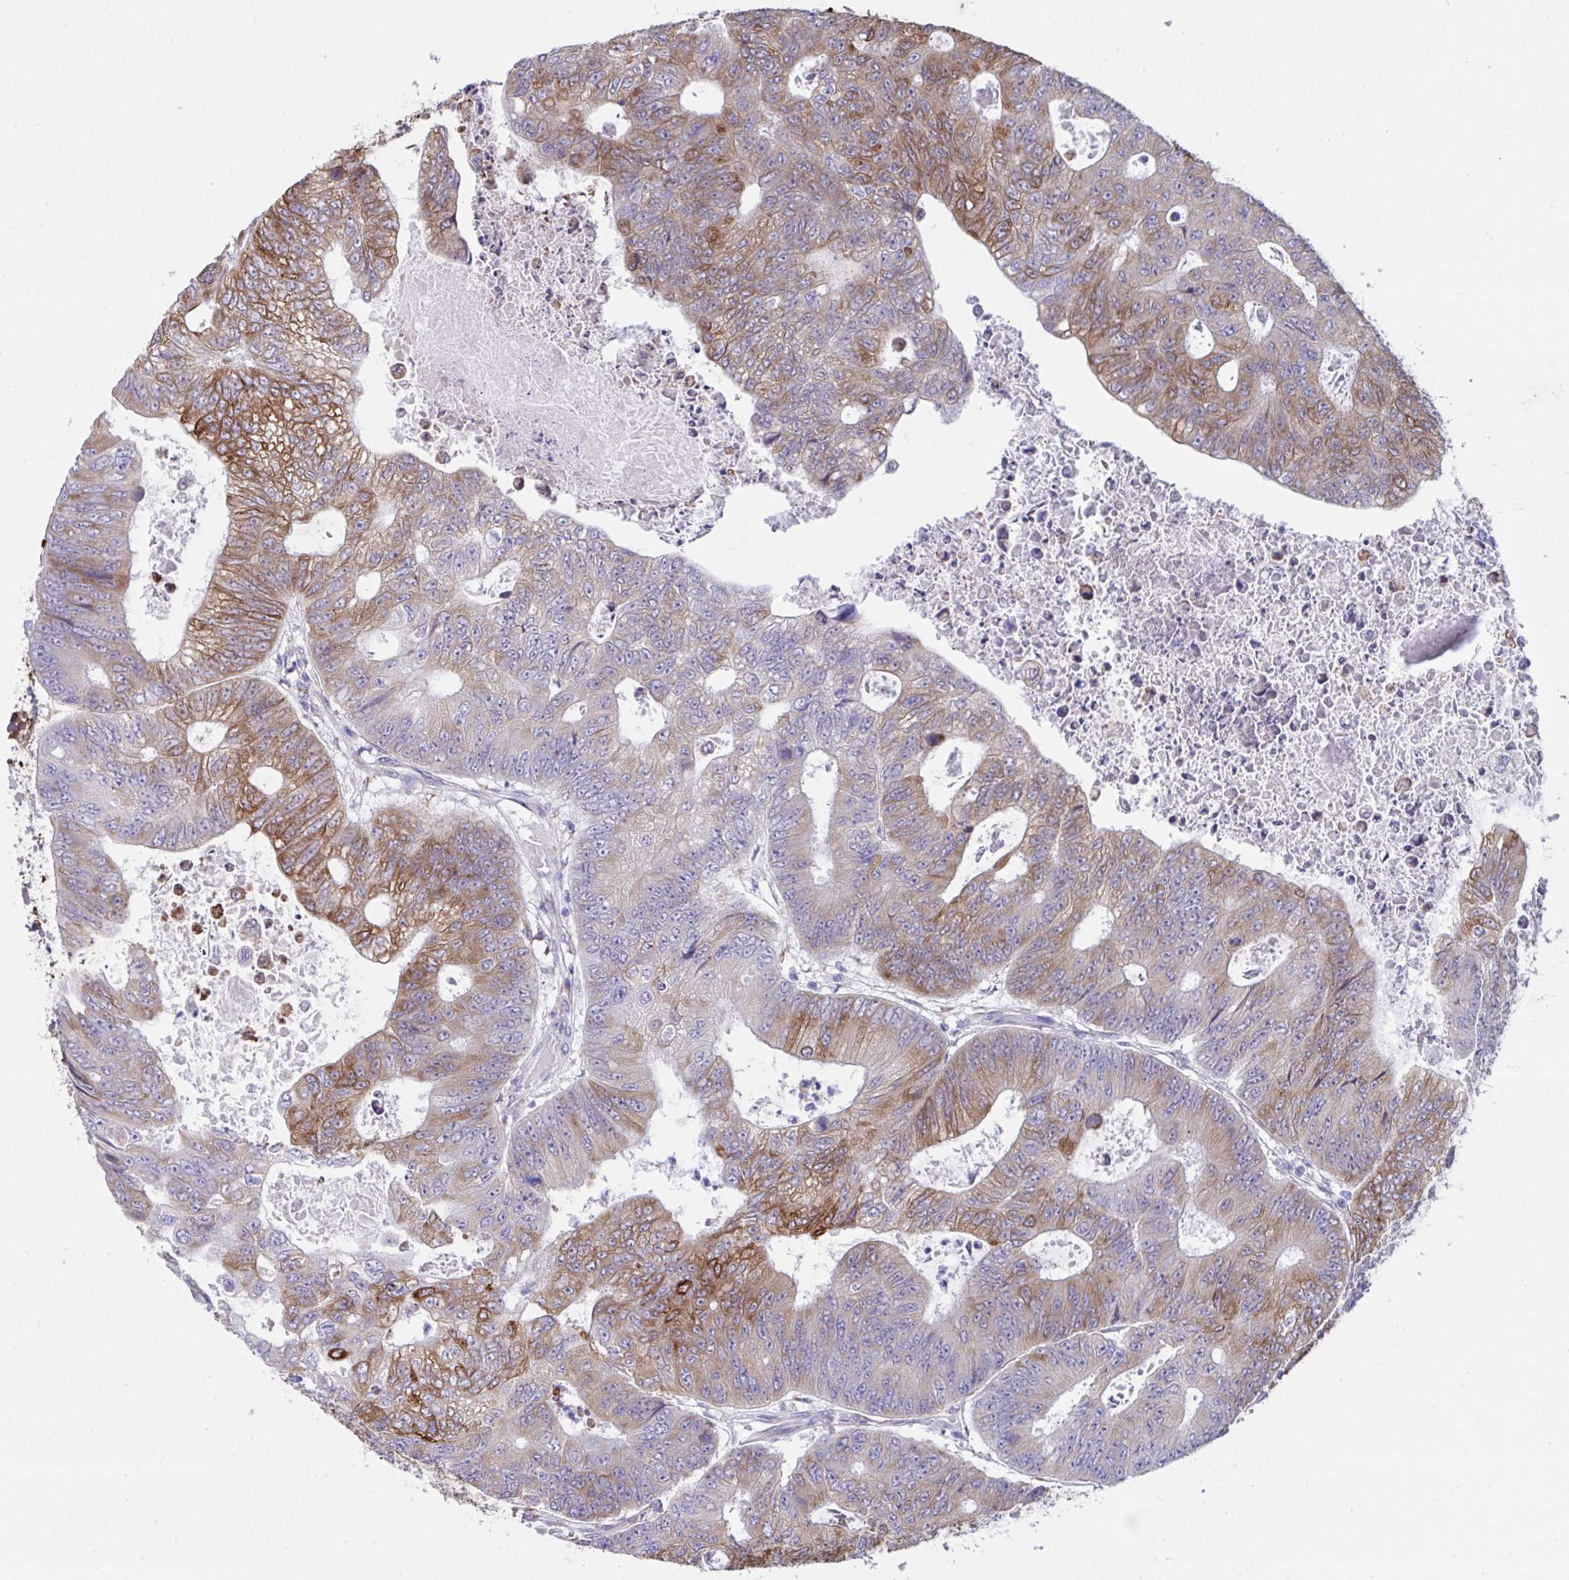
{"staining": {"intensity": "moderate", "quantity": "25%-75%", "location": "cytoplasmic/membranous"}, "tissue": "colorectal cancer", "cell_type": "Tumor cells", "image_type": "cancer", "snomed": [{"axis": "morphology", "description": "Adenocarcinoma, NOS"}, {"axis": "topography", "description": "Colon"}], "caption": "Colorectal cancer tissue exhibits moderate cytoplasmic/membranous expression in approximately 25%-75% of tumor cells", "gene": "ASPH", "patient": {"sex": "female", "age": 48}}